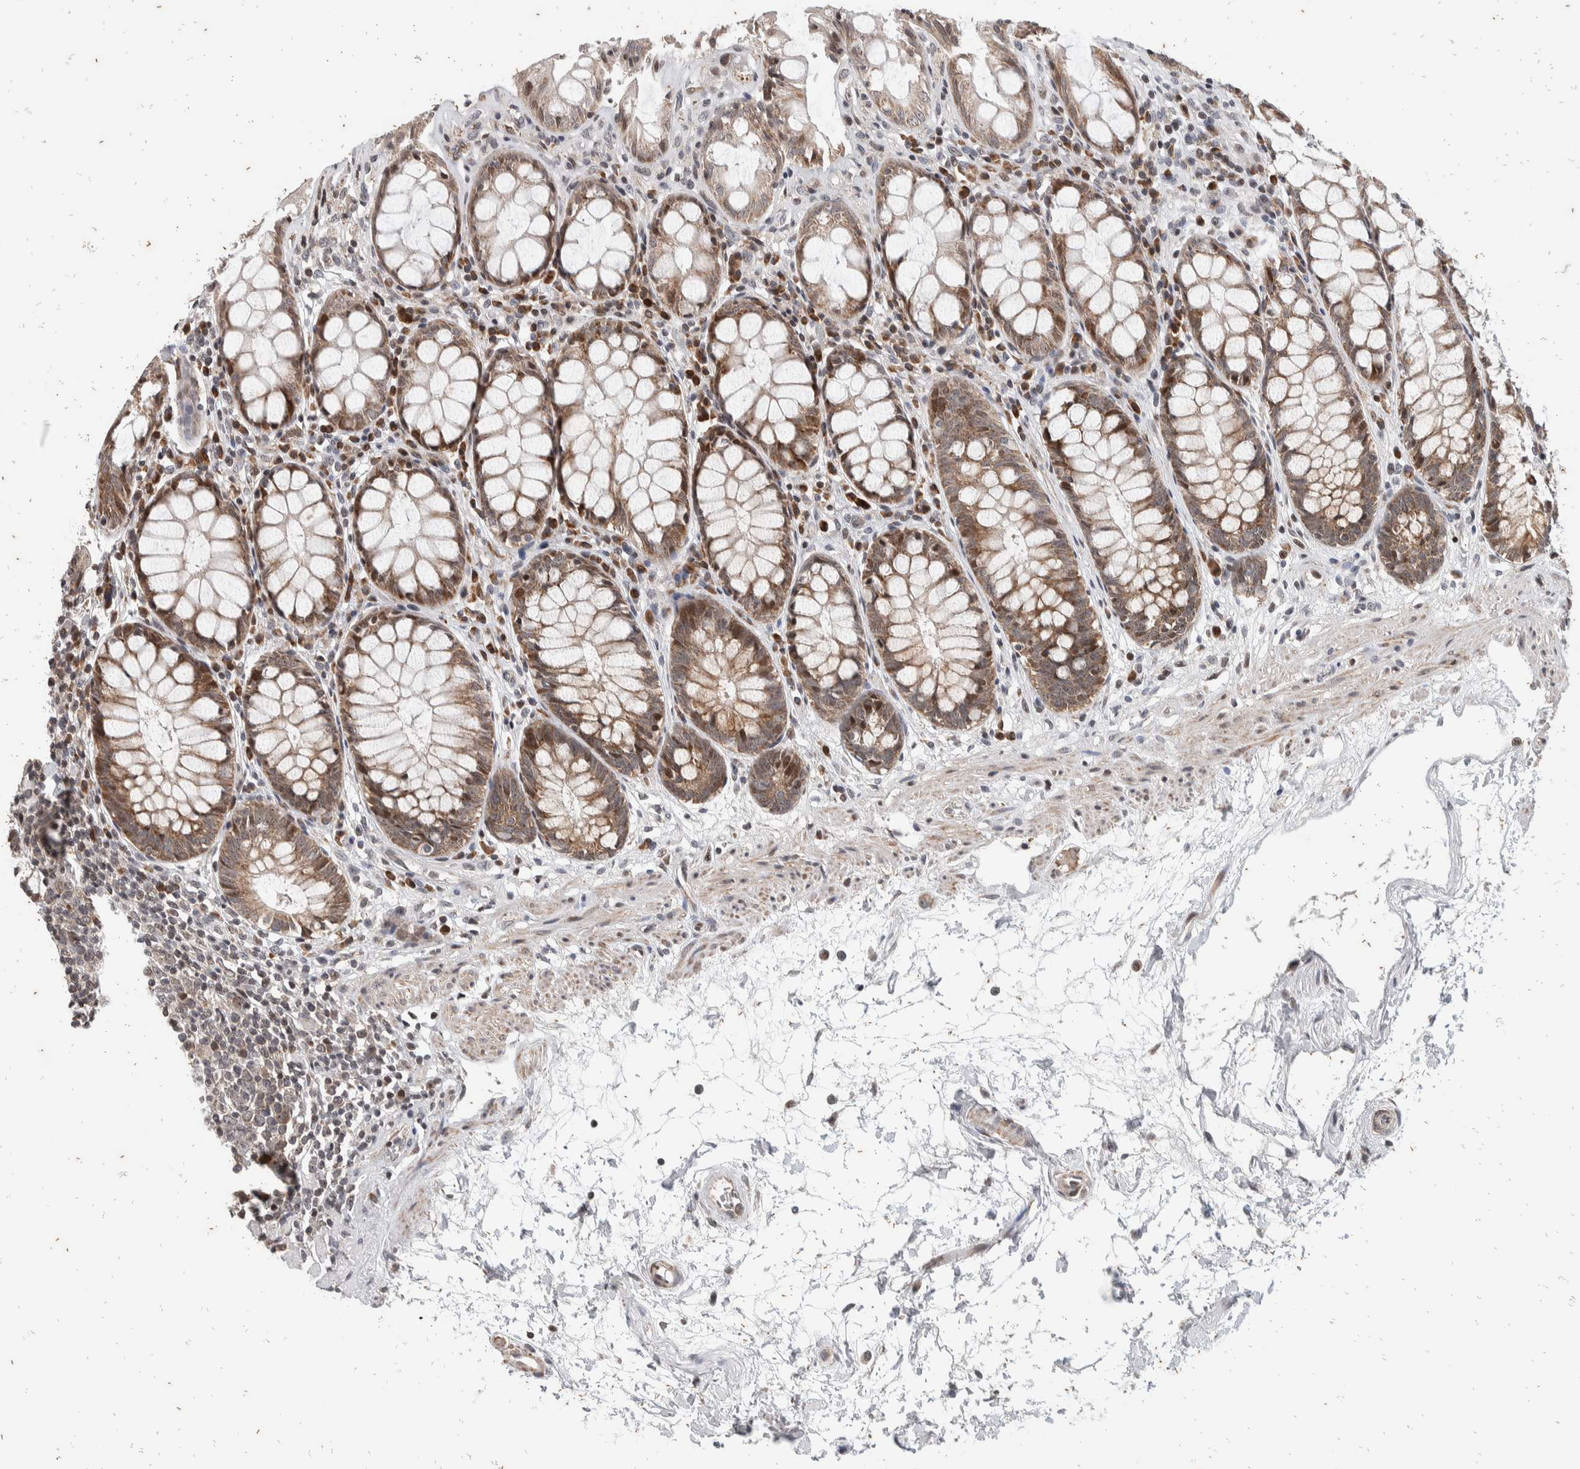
{"staining": {"intensity": "moderate", "quantity": ">75%", "location": "cytoplasmic/membranous,nuclear"}, "tissue": "rectum", "cell_type": "Glandular cells", "image_type": "normal", "snomed": [{"axis": "morphology", "description": "Normal tissue, NOS"}, {"axis": "topography", "description": "Rectum"}], "caption": "Immunohistochemical staining of normal human rectum reveals medium levels of moderate cytoplasmic/membranous,nuclear expression in about >75% of glandular cells.", "gene": "ATXN7L1", "patient": {"sex": "male", "age": 64}}